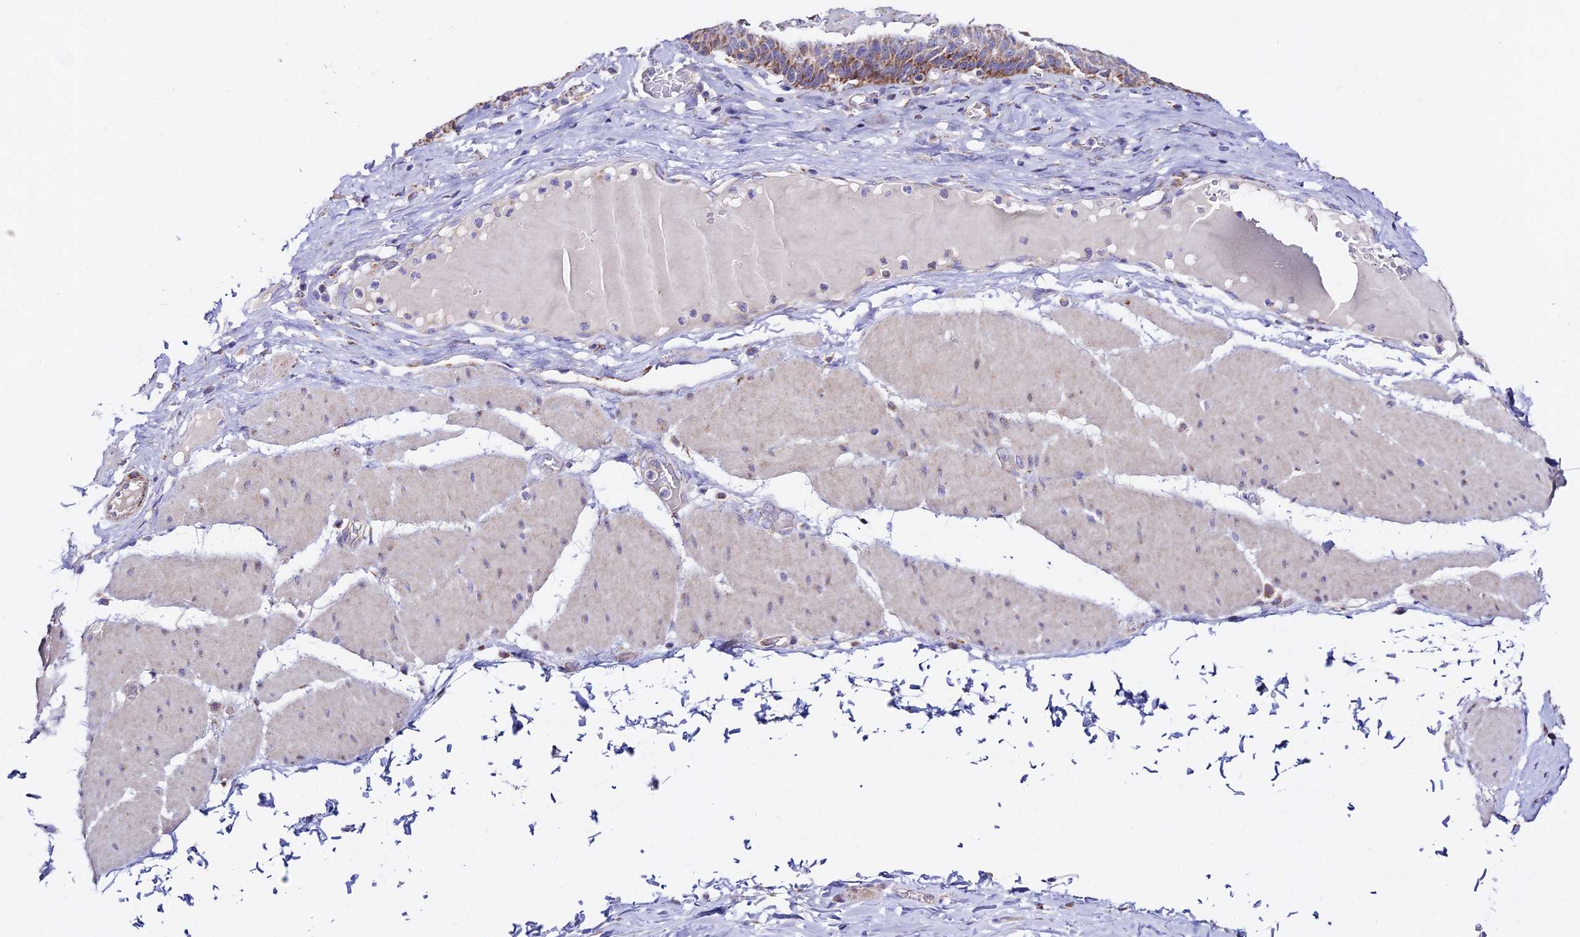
{"staining": {"intensity": "moderate", "quantity": "25%-75%", "location": "cytoplasmic/membranous"}, "tissue": "esophagus", "cell_type": "Squamous epithelial cells", "image_type": "normal", "snomed": [{"axis": "morphology", "description": "Normal tissue, NOS"}, {"axis": "topography", "description": "Esophagus"}], "caption": "The immunohistochemical stain highlights moderate cytoplasmic/membranous expression in squamous epithelial cells of benign esophagus. The protein of interest is shown in brown color, while the nuclei are stained blue.", "gene": "HSDL2", "patient": {"sex": "male", "age": 60}}